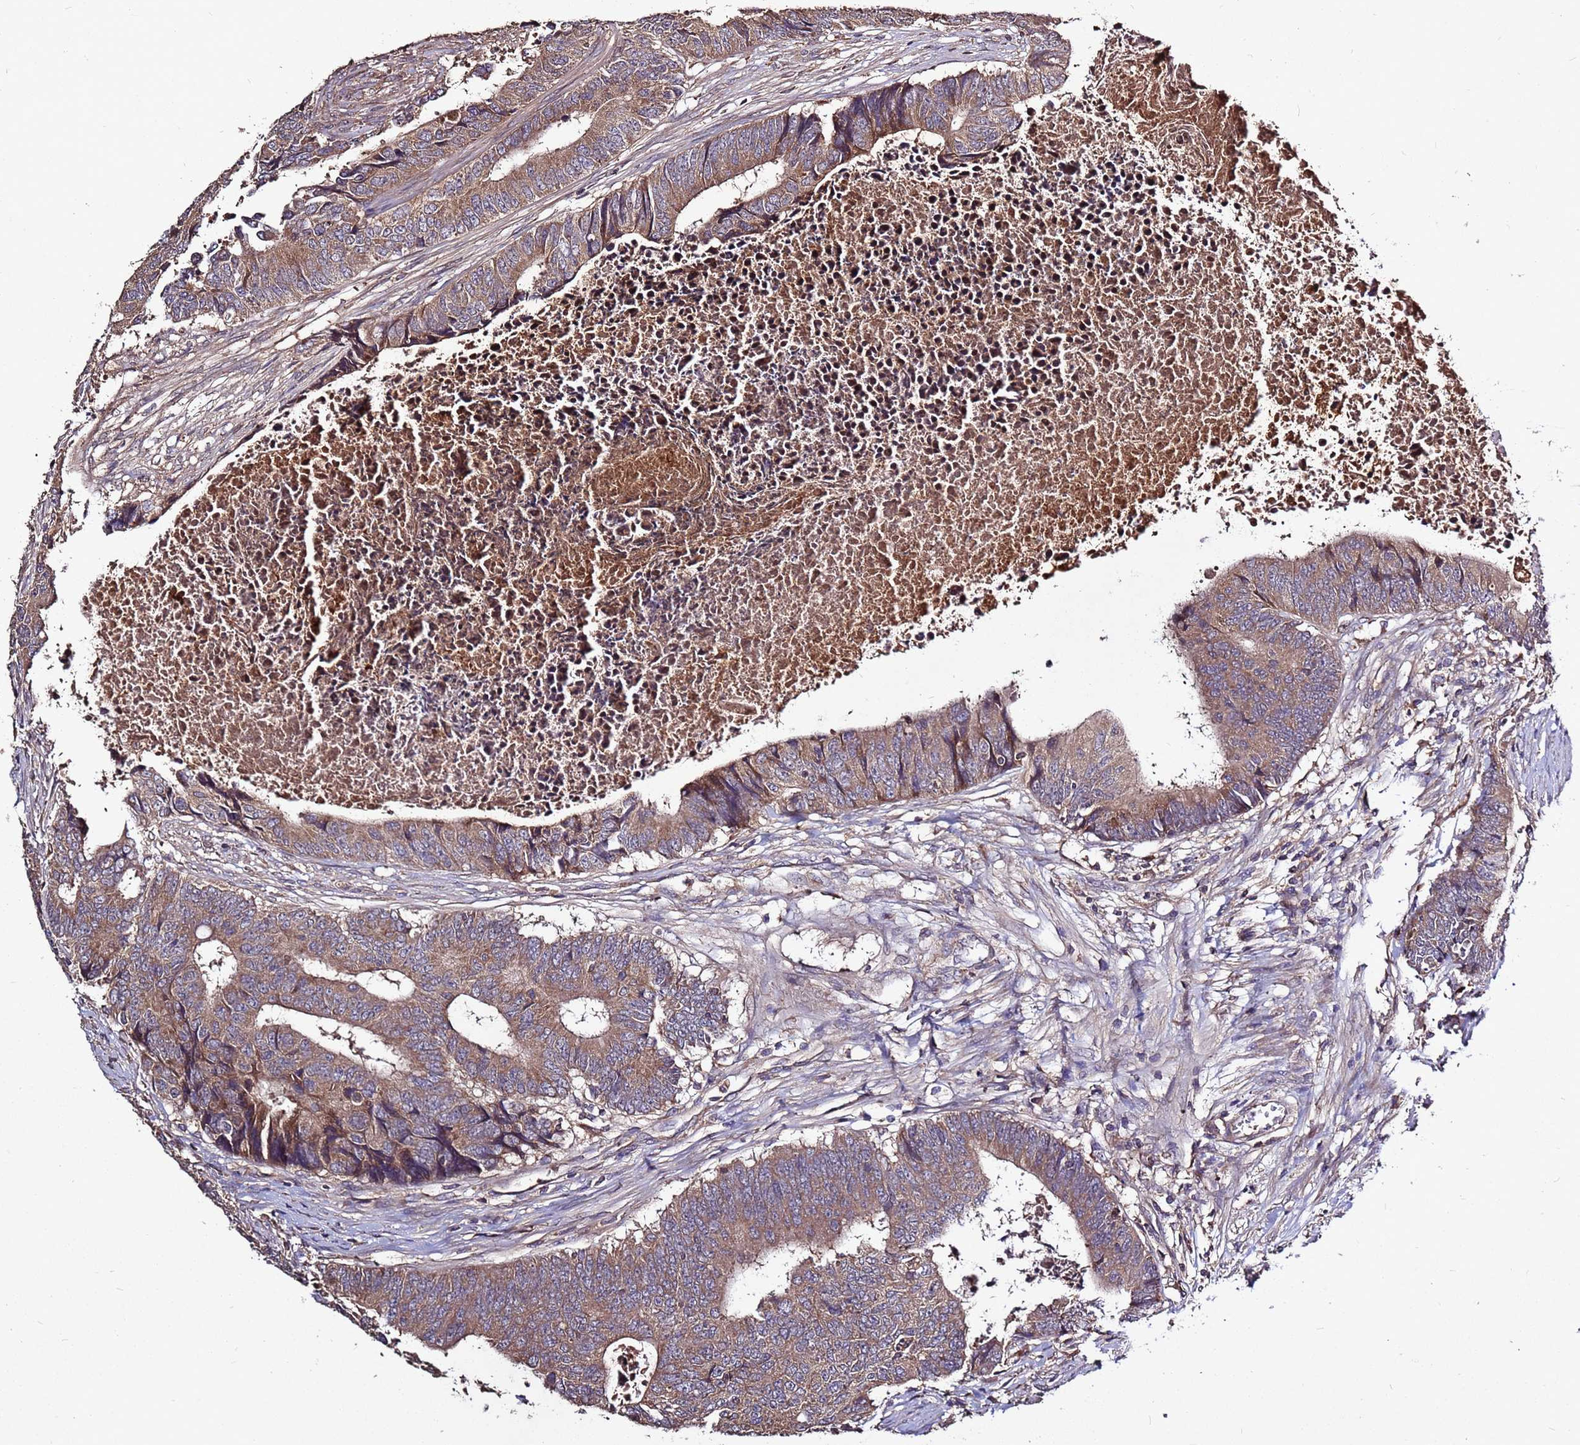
{"staining": {"intensity": "moderate", "quantity": ">75%", "location": "cytoplasmic/membranous"}, "tissue": "colorectal cancer", "cell_type": "Tumor cells", "image_type": "cancer", "snomed": [{"axis": "morphology", "description": "Adenocarcinoma, NOS"}, {"axis": "topography", "description": "Rectum"}], "caption": "Moderate cytoplasmic/membranous staining for a protein is identified in about >75% of tumor cells of colorectal adenocarcinoma using IHC.", "gene": "RPS15A", "patient": {"sex": "male", "age": 84}}